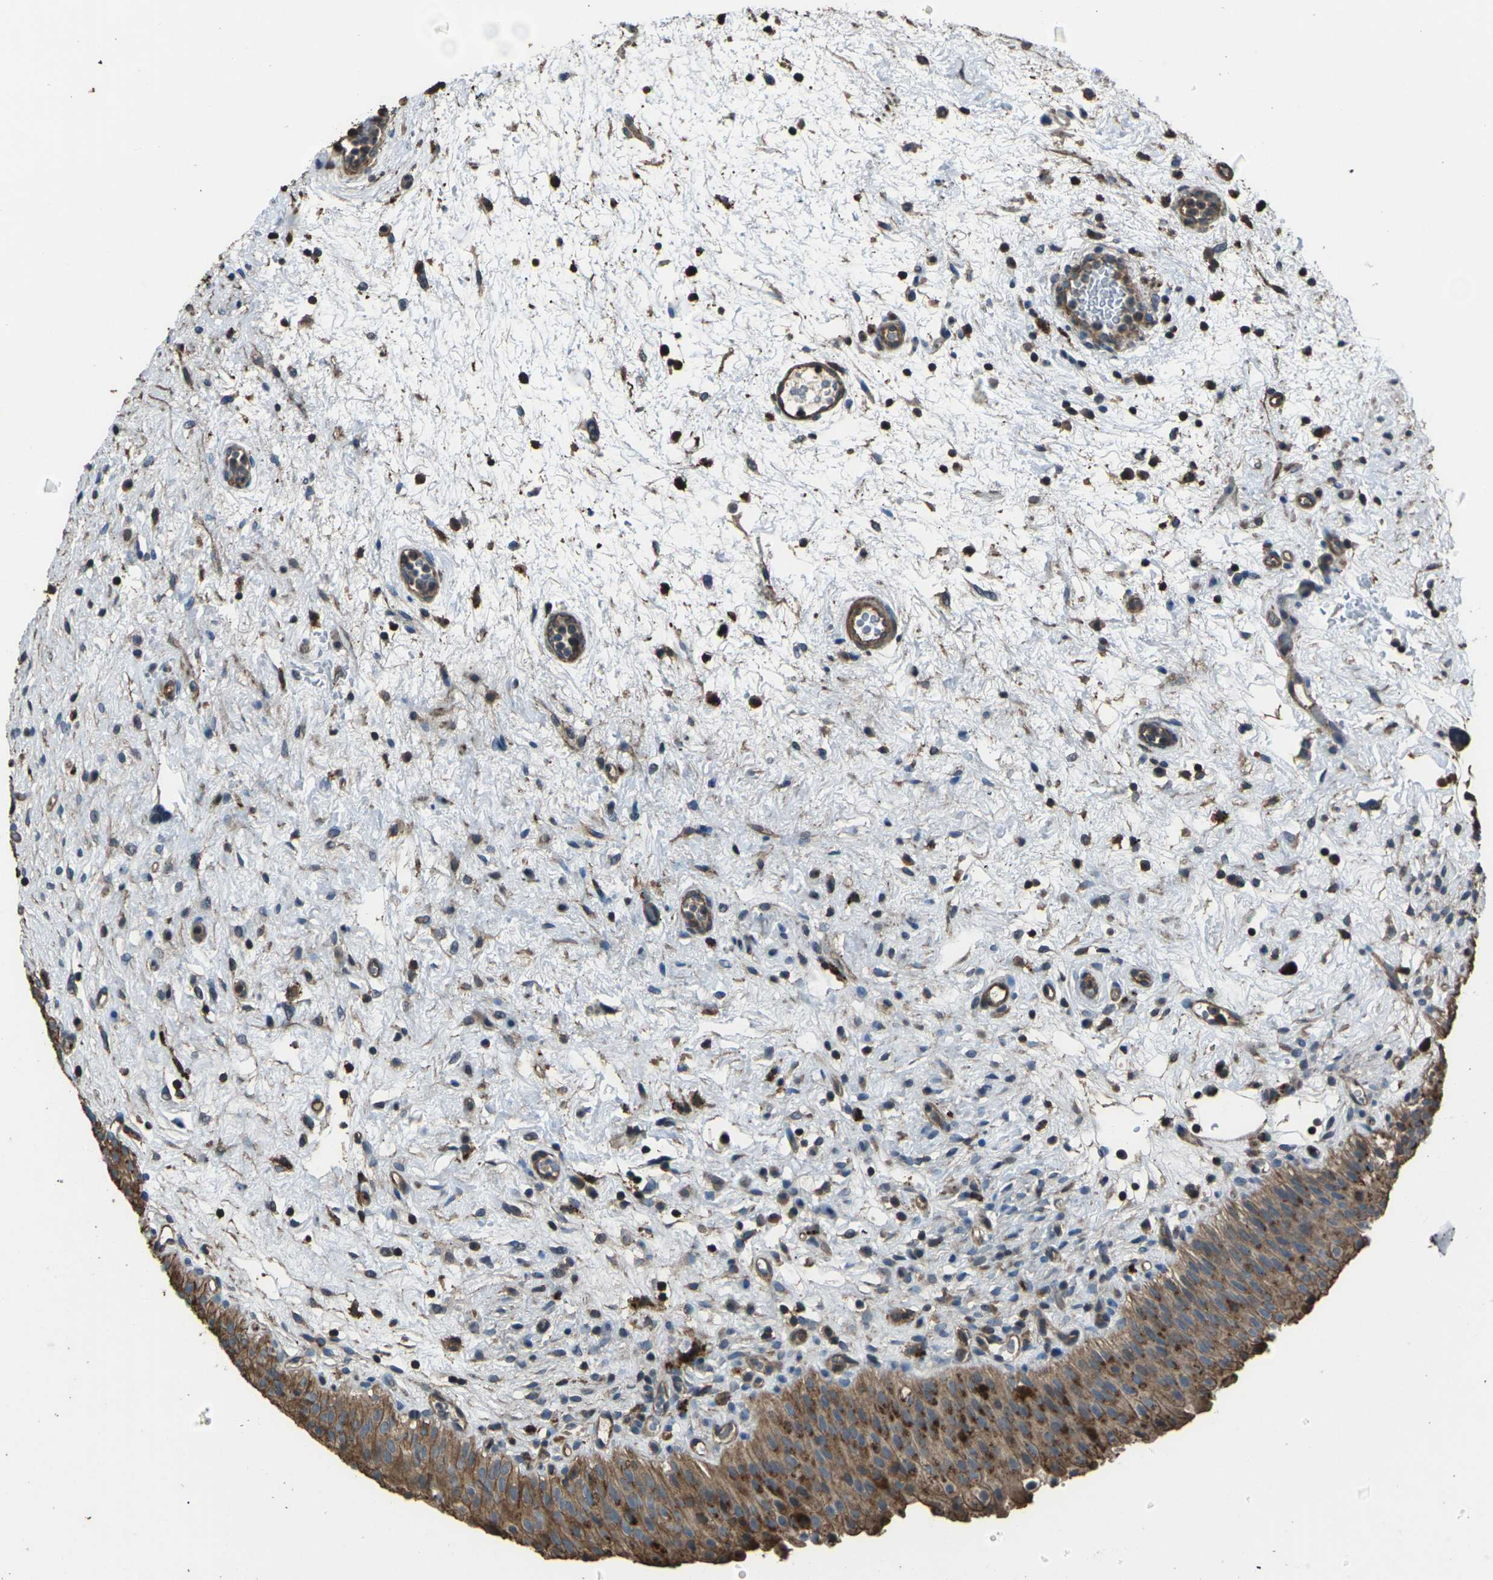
{"staining": {"intensity": "moderate", "quantity": ">75%", "location": "cytoplasmic/membranous"}, "tissue": "urinary bladder", "cell_type": "Urothelial cells", "image_type": "normal", "snomed": [{"axis": "morphology", "description": "Normal tissue, NOS"}, {"axis": "topography", "description": "Urinary bladder"}], "caption": "Immunohistochemistry (IHC) micrograph of normal urinary bladder: urinary bladder stained using immunohistochemistry (IHC) exhibits medium levels of moderate protein expression localized specifically in the cytoplasmic/membranous of urothelial cells, appearing as a cytoplasmic/membranous brown color.", "gene": "DHPS", "patient": {"sex": "male", "age": 46}}